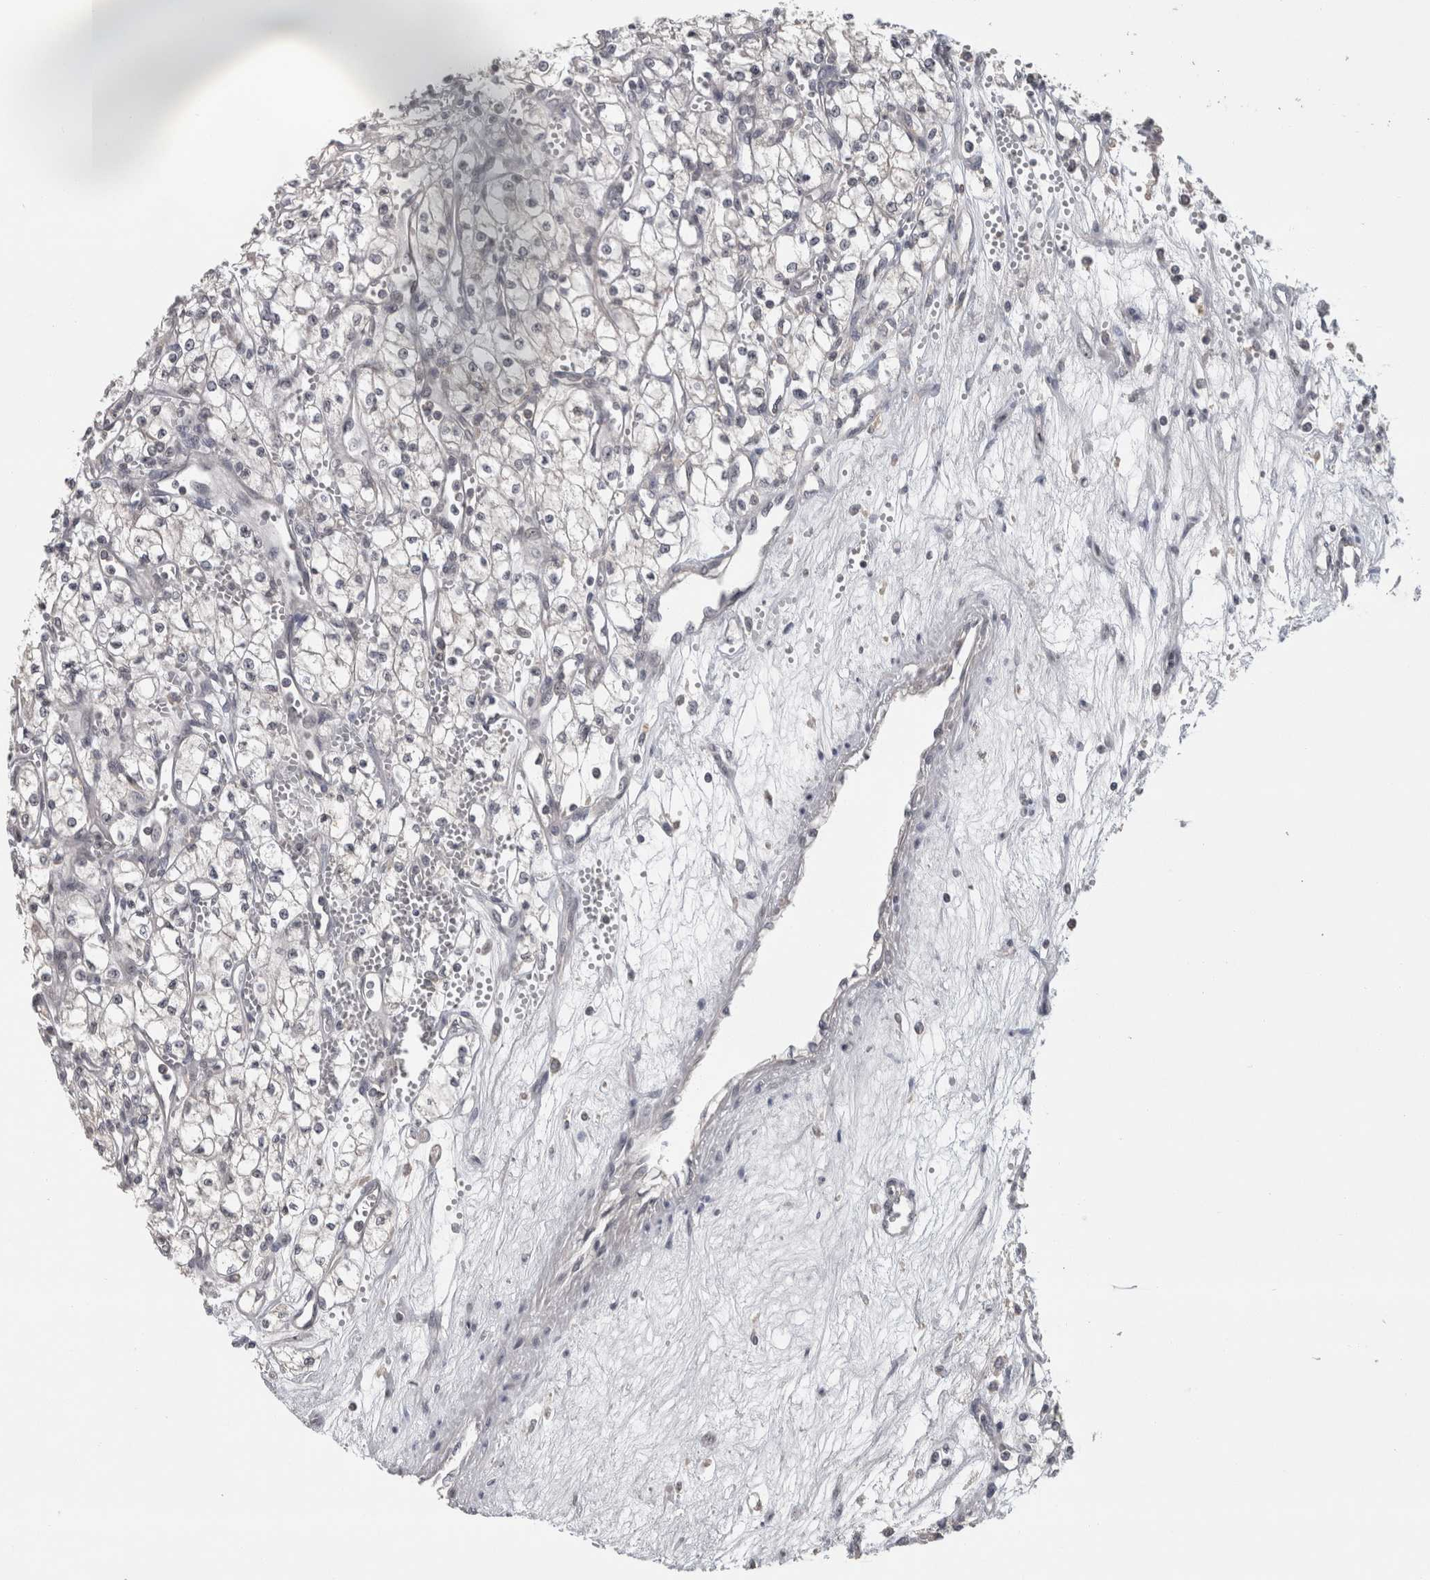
{"staining": {"intensity": "negative", "quantity": "none", "location": "none"}, "tissue": "renal cancer", "cell_type": "Tumor cells", "image_type": "cancer", "snomed": [{"axis": "morphology", "description": "Adenocarcinoma, NOS"}, {"axis": "topography", "description": "Kidney"}], "caption": "High power microscopy histopathology image of an immunohistochemistry (IHC) histopathology image of renal cancer, revealing no significant staining in tumor cells.", "gene": "RBM28", "patient": {"sex": "male", "age": 59}}